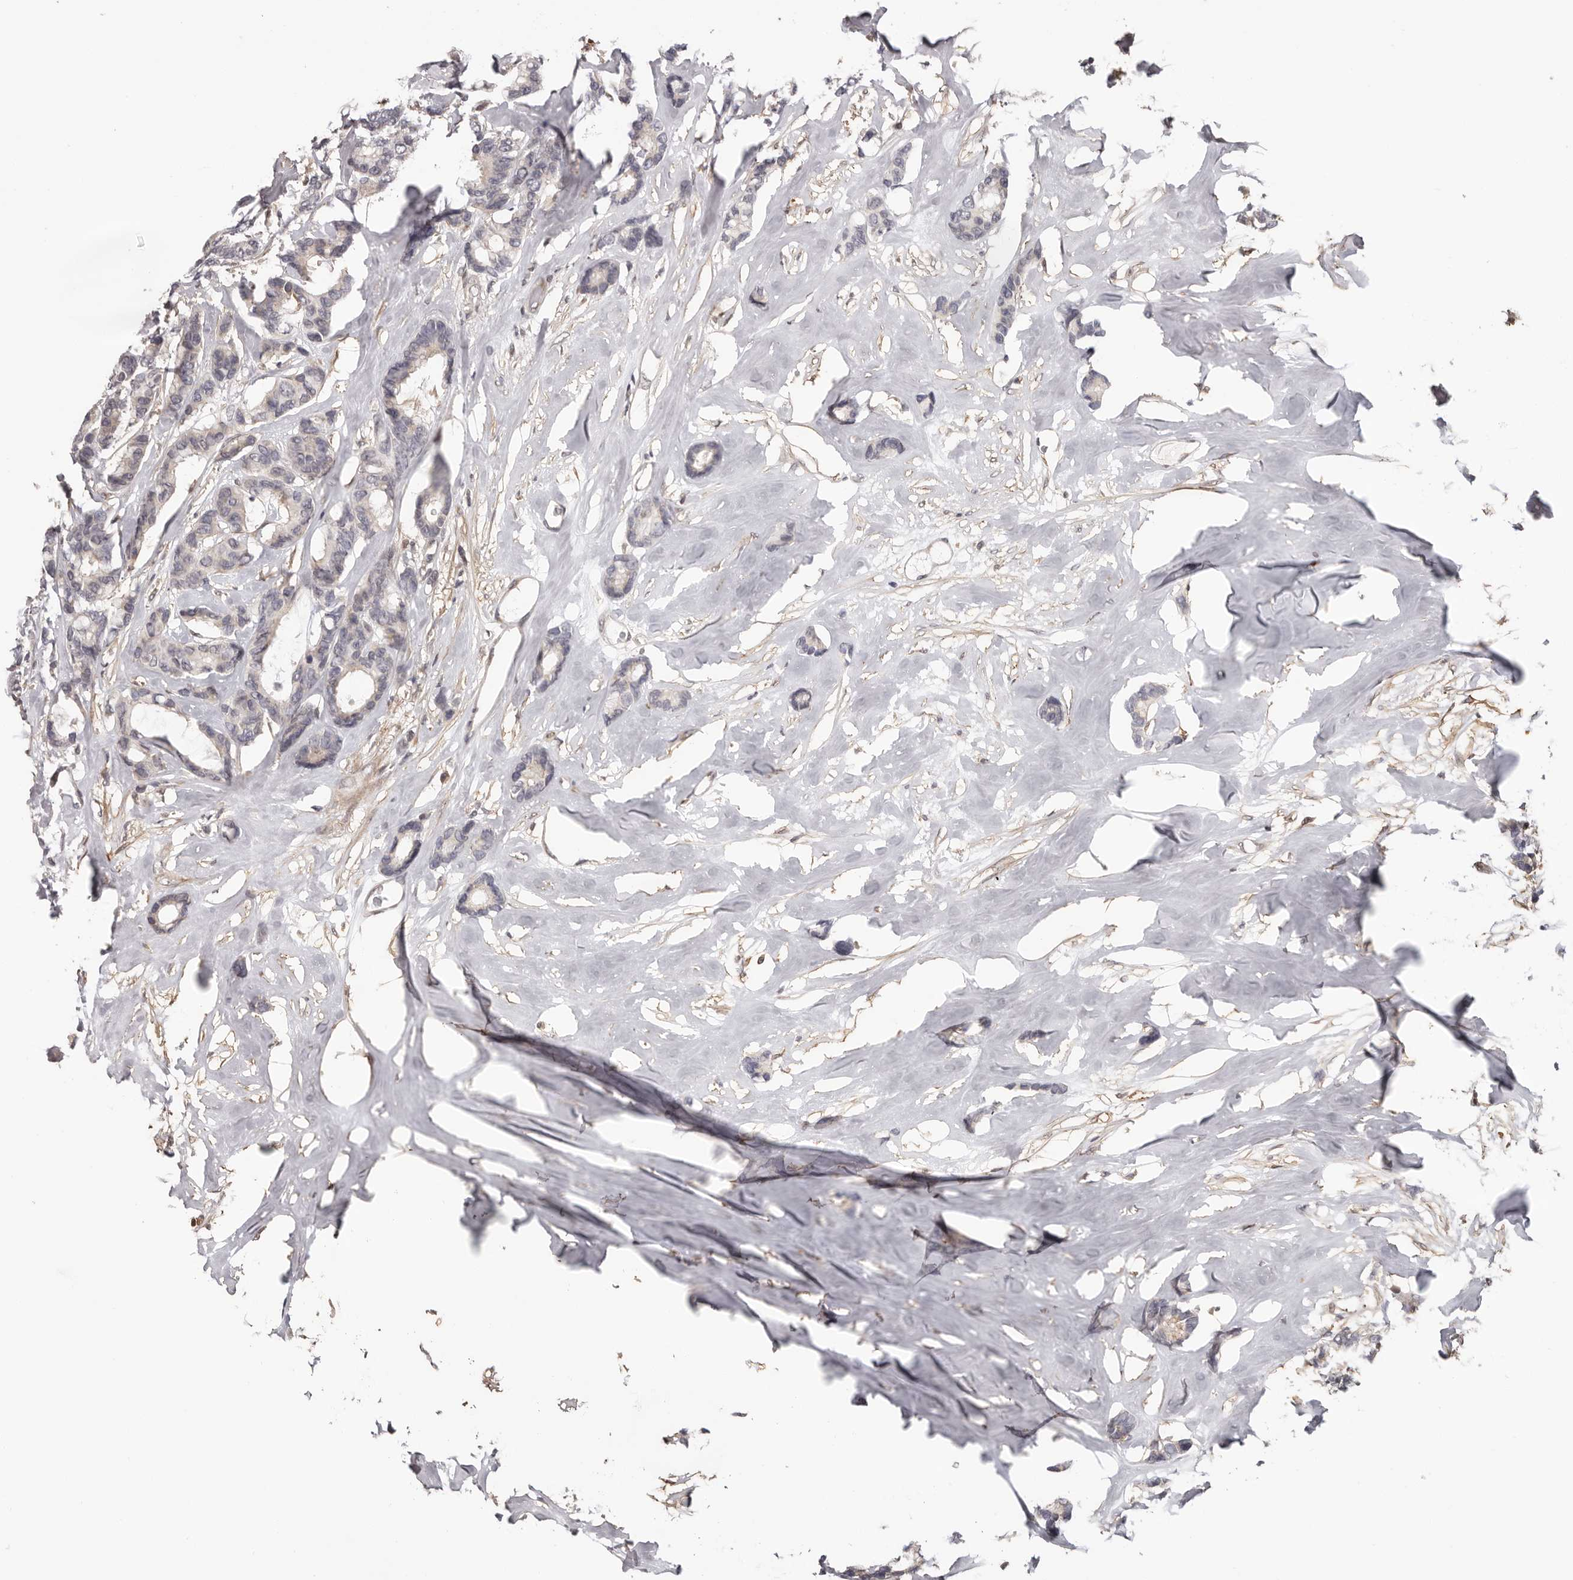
{"staining": {"intensity": "negative", "quantity": "none", "location": "none"}, "tissue": "breast cancer", "cell_type": "Tumor cells", "image_type": "cancer", "snomed": [{"axis": "morphology", "description": "Duct carcinoma"}, {"axis": "topography", "description": "Breast"}], "caption": "This photomicrograph is of breast cancer stained with immunohistochemistry to label a protein in brown with the nuclei are counter-stained blue. There is no positivity in tumor cells.", "gene": "PRR12", "patient": {"sex": "female", "age": 87}}